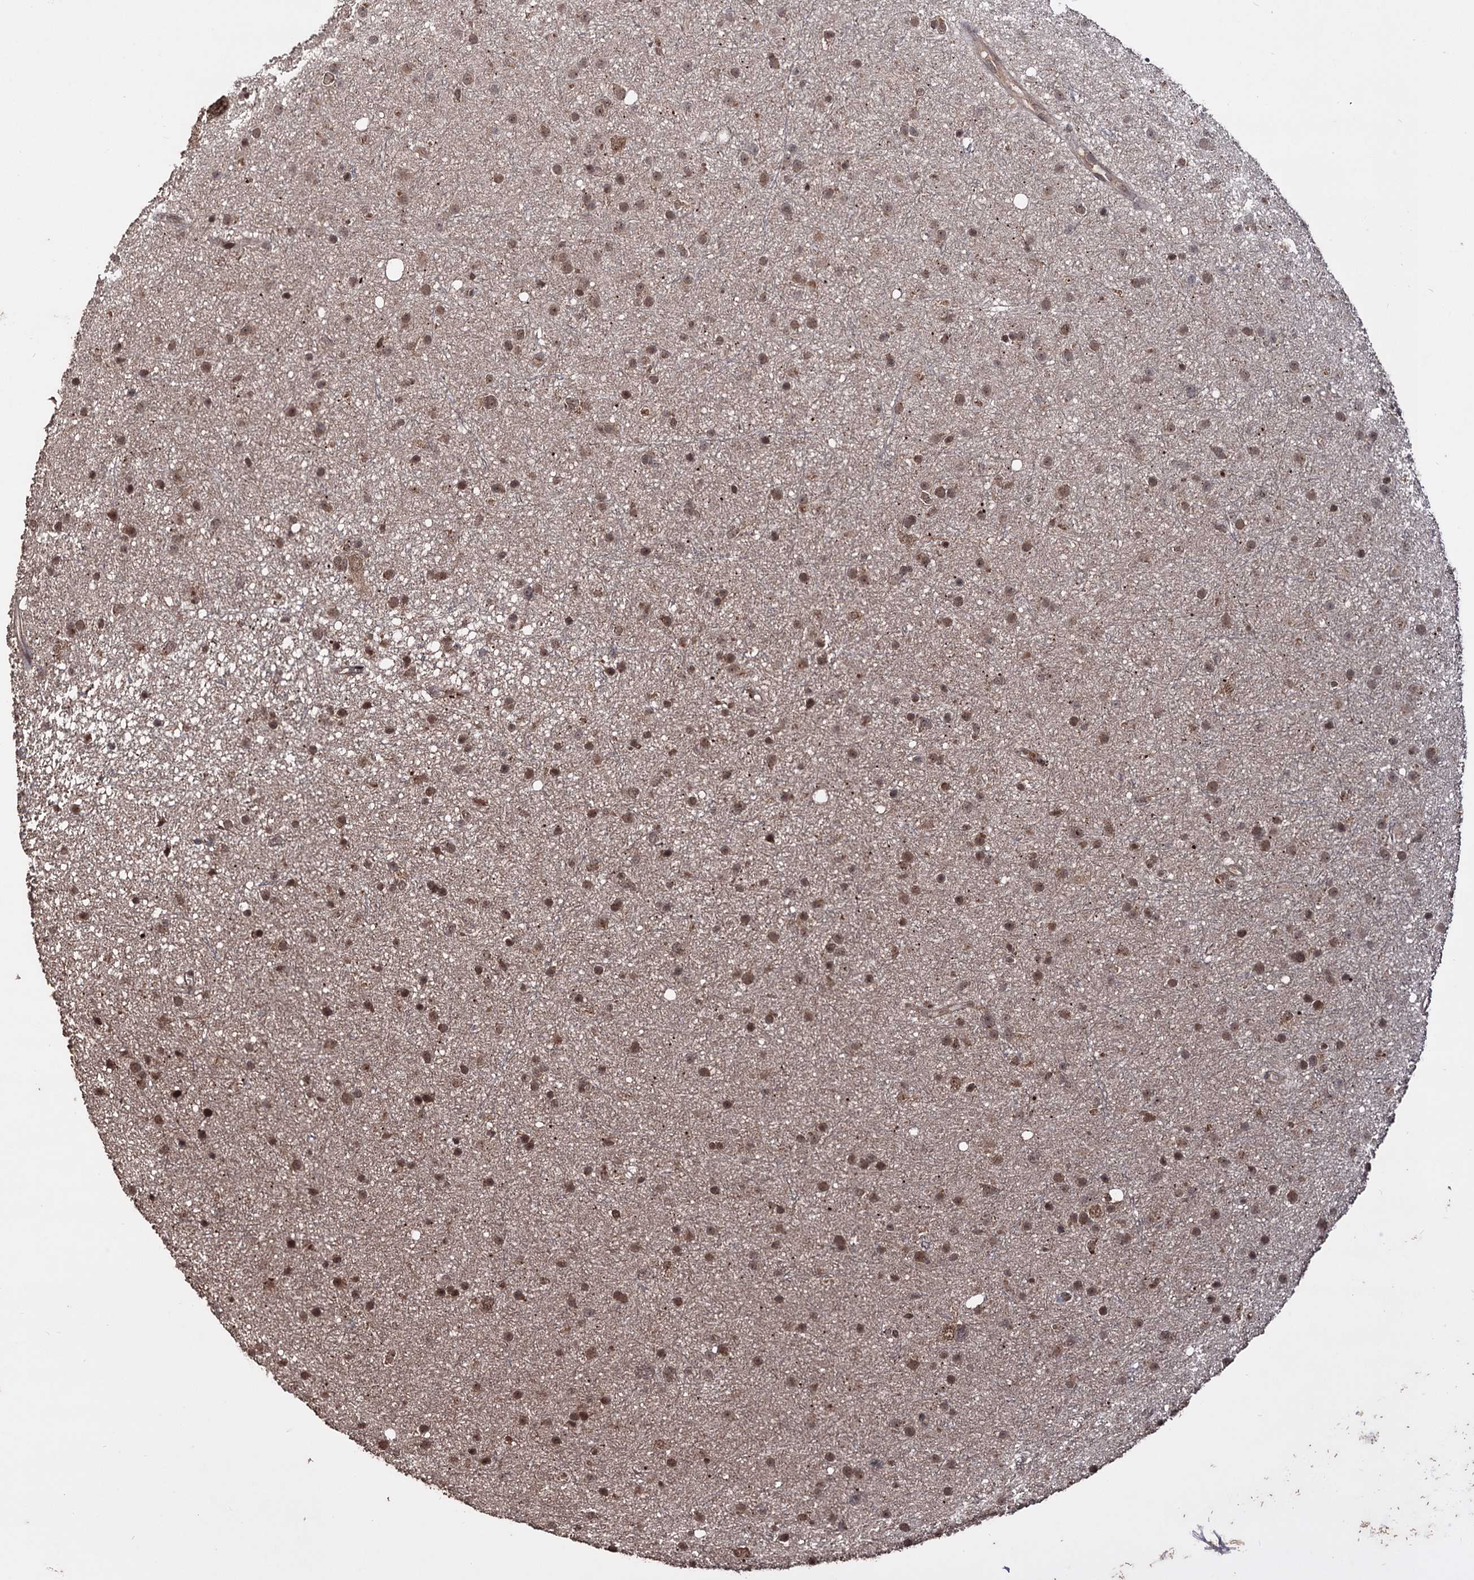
{"staining": {"intensity": "moderate", "quantity": ">75%", "location": "nuclear"}, "tissue": "glioma", "cell_type": "Tumor cells", "image_type": "cancer", "snomed": [{"axis": "morphology", "description": "Glioma, malignant, Low grade"}, {"axis": "topography", "description": "Cerebral cortex"}], "caption": "Glioma stained for a protein exhibits moderate nuclear positivity in tumor cells.", "gene": "KLF5", "patient": {"sex": "female", "age": 39}}